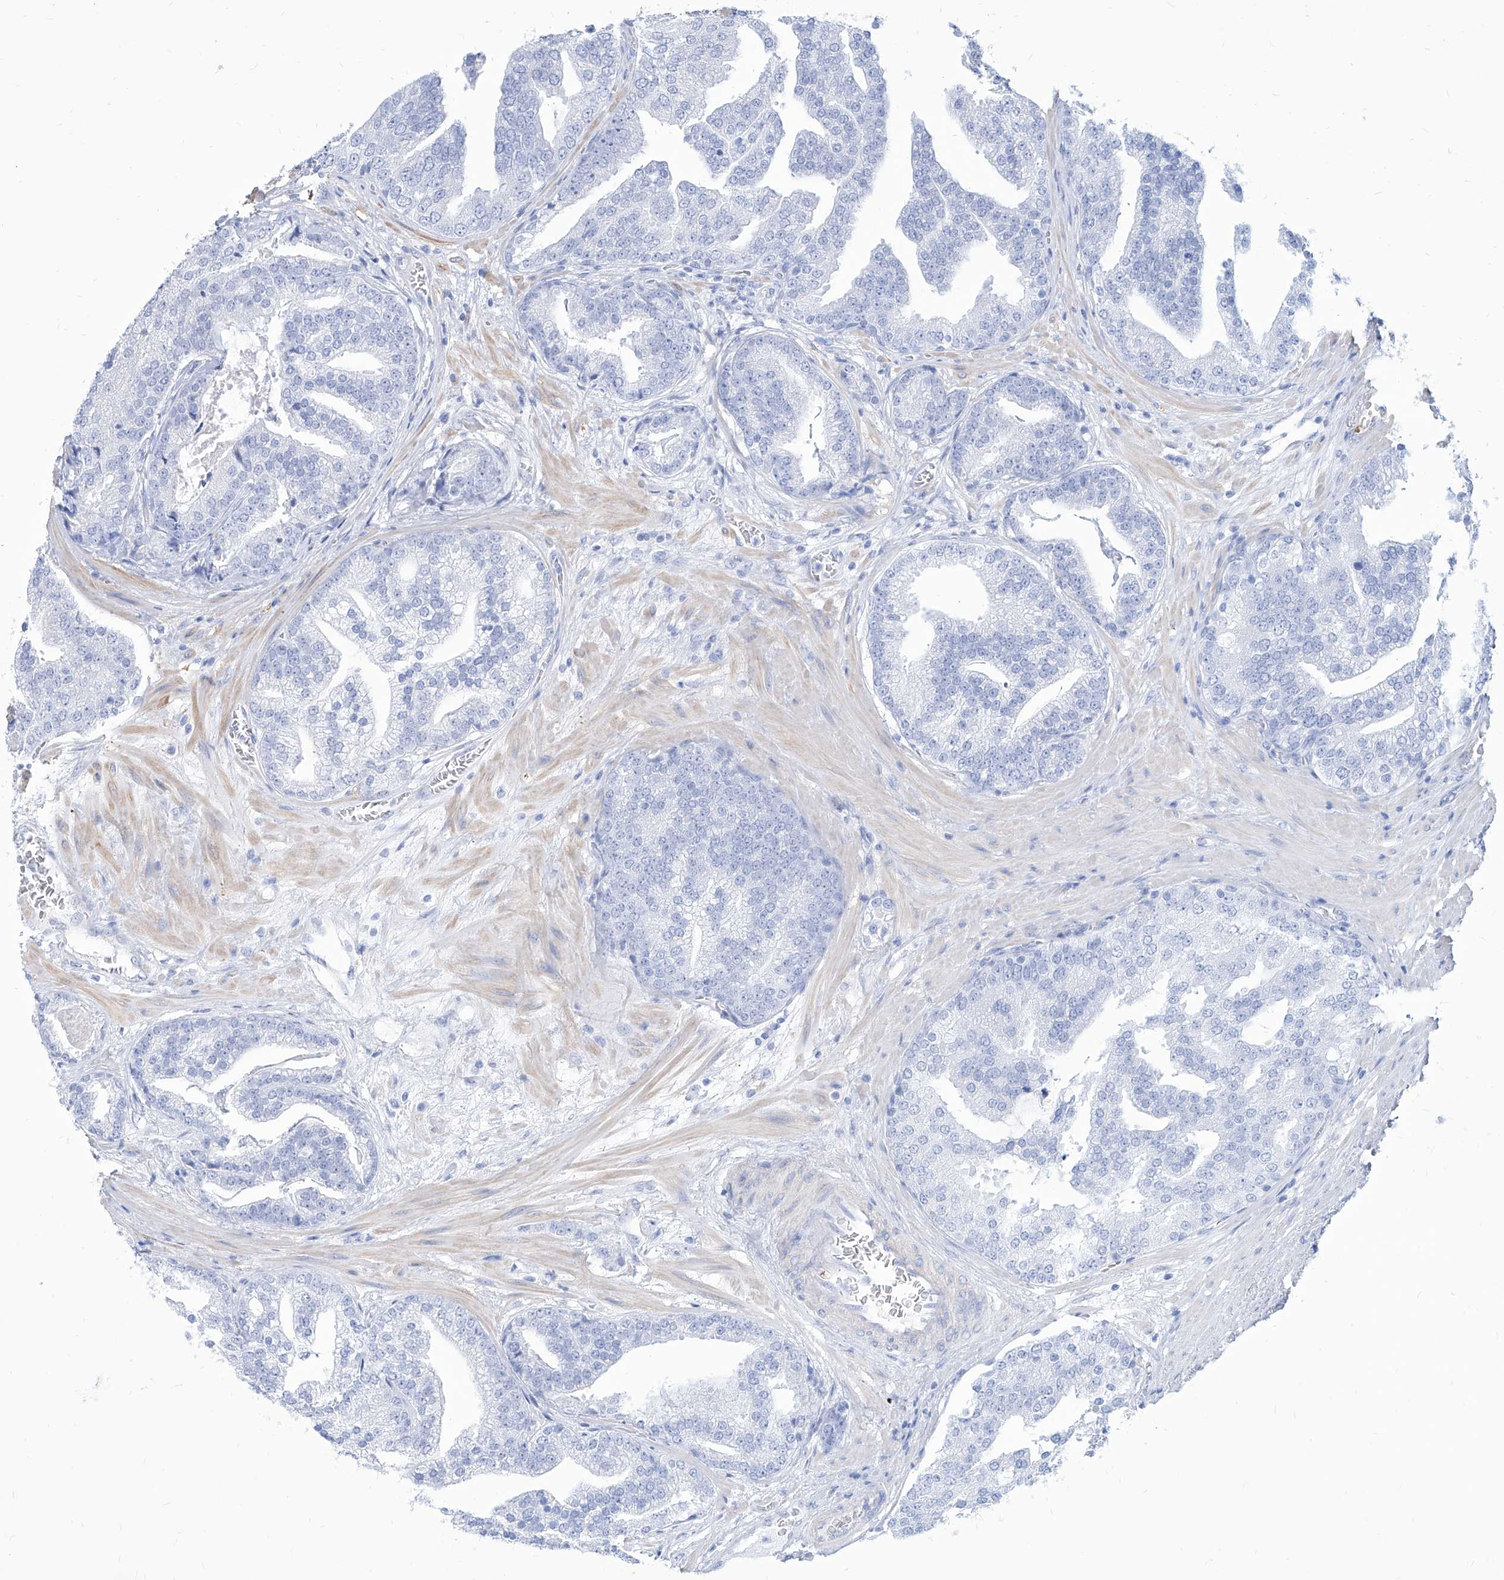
{"staining": {"intensity": "negative", "quantity": "none", "location": "none"}, "tissue": "prostate cancer", "cell_type": "Tumor cells", "image_type": "cancer", "snomed": [{"axis": "morphology", "description": "Adenocarcinoma, Low grade"}, {"axis": "topography", "description": "Prostate"}], "caption": "This is a histopathology image of immunohistochemistry (IHC) staining of prostate cancer, which shows no positivity in tumor cells.", "gene": "FAM83B", "patient": {"sex": "male", "age": 67}}